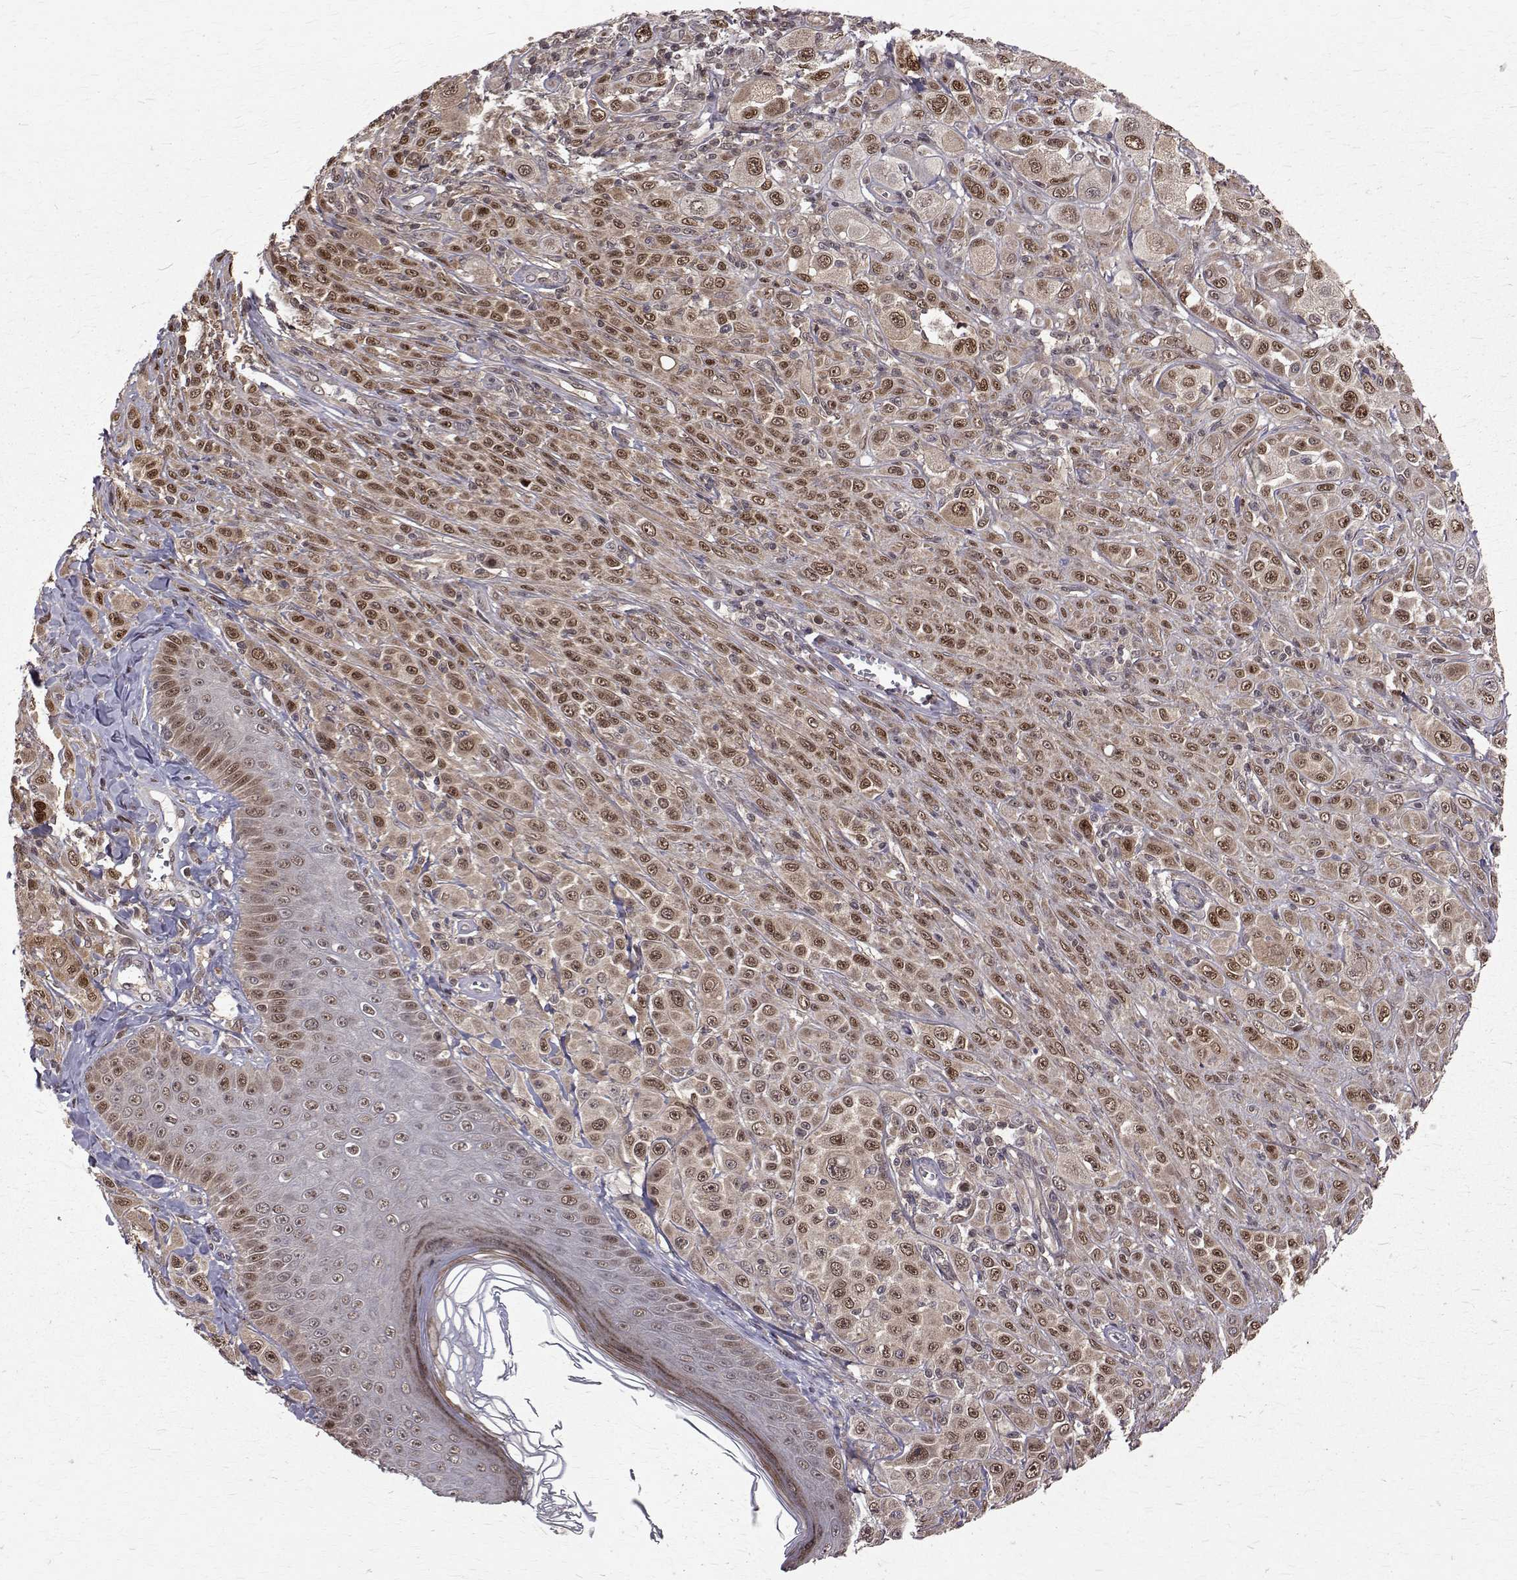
{"staining": {"intensity": "moderate", "quantity": ">75%", "location": "cytoplasmic/membranous,nuclear"}, "tissue": "melanoma", "cell_type": "Tumor cells", "image_type": "cancer", "snomed": [{"axis": "morphology", "description": "Malignant melanoma, NOS"}, {"axis": "topography", "description": "Skin"}], "caption": "Protein expression analysis of human malignant melanoma reveals moderate cytoplasmic/membranous and nuclear positivity in approximately >75% of tumor cells.", "gene": "NIF3L1", "patient": {"sex": "male", "age": 67}}